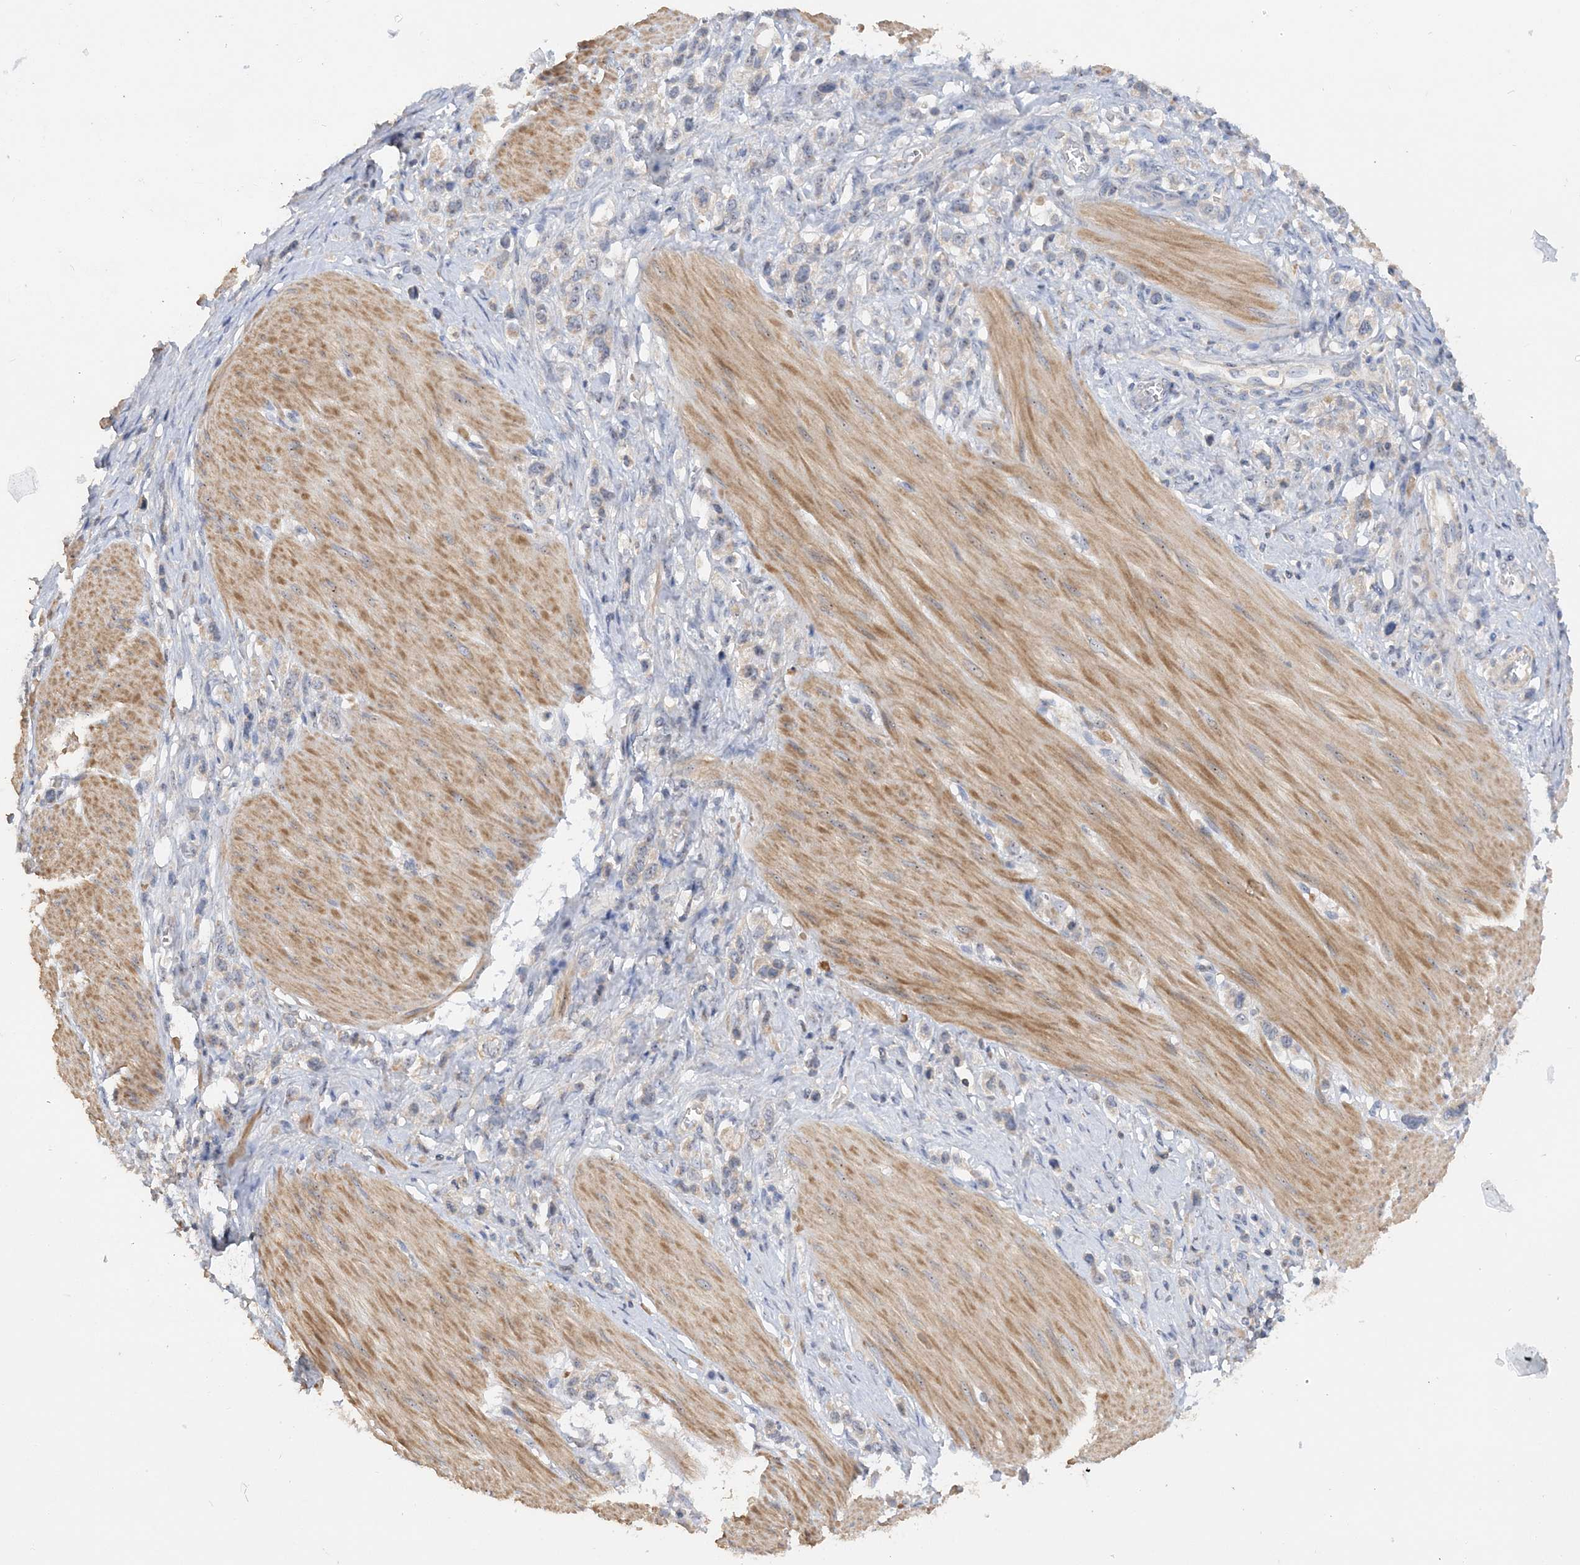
{"staining": {"intensity": "weak", "quantity": "<25%", "location": "cytoplasmic/membranous"}, "tissue": "stomach cancer", "cell_type": "Tumor cells", "image_type": "cancer", "snomed": [{"axis": "morphology", "description": "Adenocarcinoma, NOS"}, {"axis": "topography", "description": "Stomach"}], "caption": "A photomicrograph of human stomach cancer (adenocarcinoma) is negative for staining in tumor cells.", "gene": "GRINA", "patient": {"sex": "female", "age": 65}}